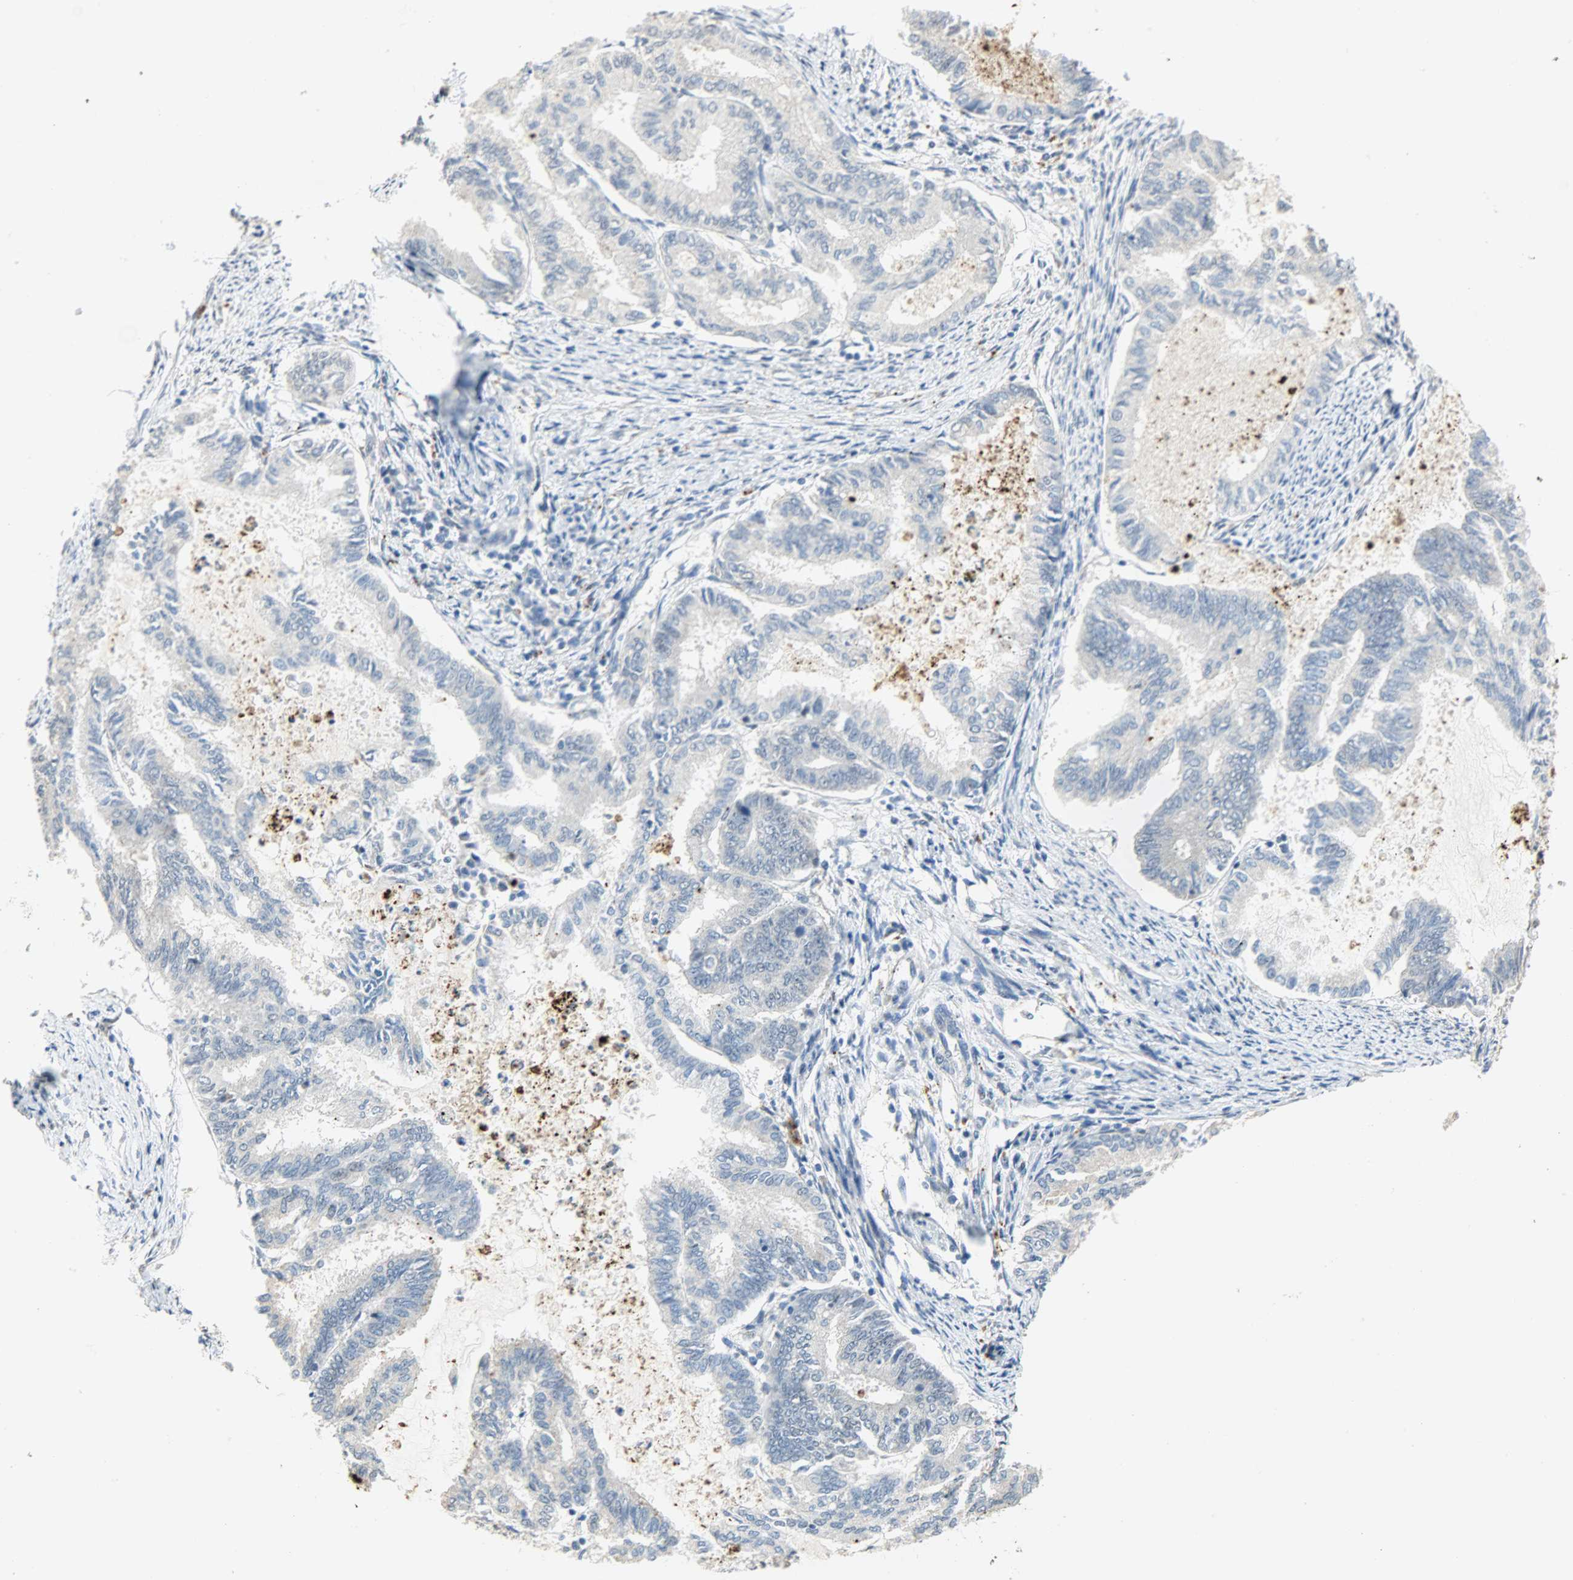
{"staining": {"intensity": "negative", "quantity": "none", "location": "none"}, "tissue": "endometrial cancer", "cell_type": "Tumor cells", "image_type": "cancer", "snomed": [{"axis": "morphology", "description": "Adenocarcinoma, NOS"}, {"axis": "topography", "description": "Endometrium"}], "caption": "The immunohistochemistry (IHC) micrograph has no significant staining in tumor cells of endometrial cancer (adenocarcinoma) tissue.", "gene": "GIT2", "patient": {"sex": "female", "age": 86}}